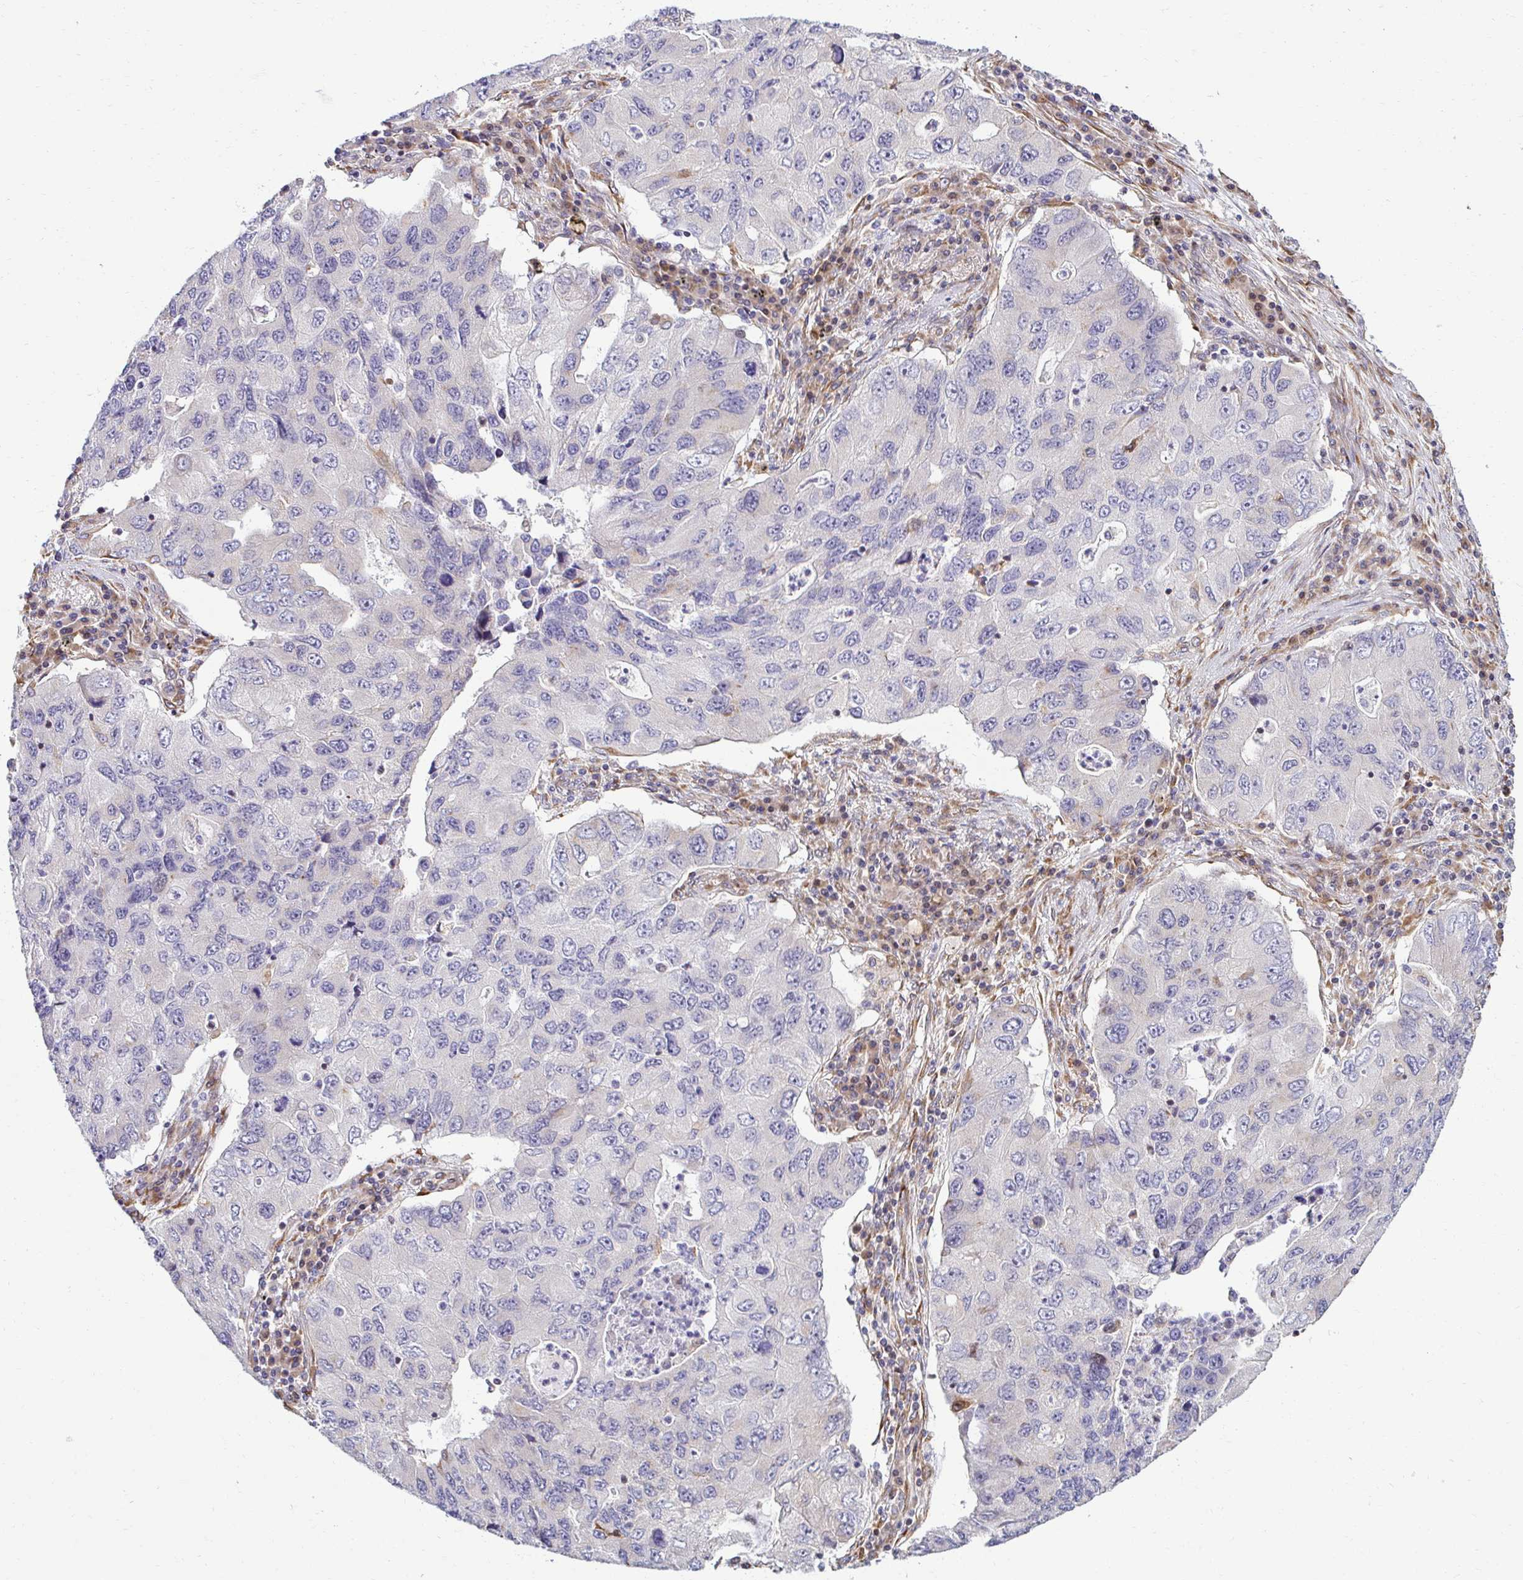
{"staining": {"intensity": "negative", "quantity": "none", "location": "none"}, "tissue": "lung cancer", "cell_type": "Tumor cells", "image_type": "cancer", "snomed": [{"axis": "morphology", "description": "Adenocarcinoma, NOS"}, {"axis": "morphology", "description": "Adenocarcinoma, metastatic, NOS"}, {"axis": "topography", "description": "Lymph node"}, {"axis": "topography", "description": "Lung"}], "caption": "High magnification brightfield microscopy of lung cancer stained with DAB (3,3'-diaminobenzidine) (brown) and counterstained with hematoxylin (blue): tumor cells show no significant expression. Nuclei are stained in blue.", "gene": "HPS1", "patient": {"sex": "female", "age": 54}}